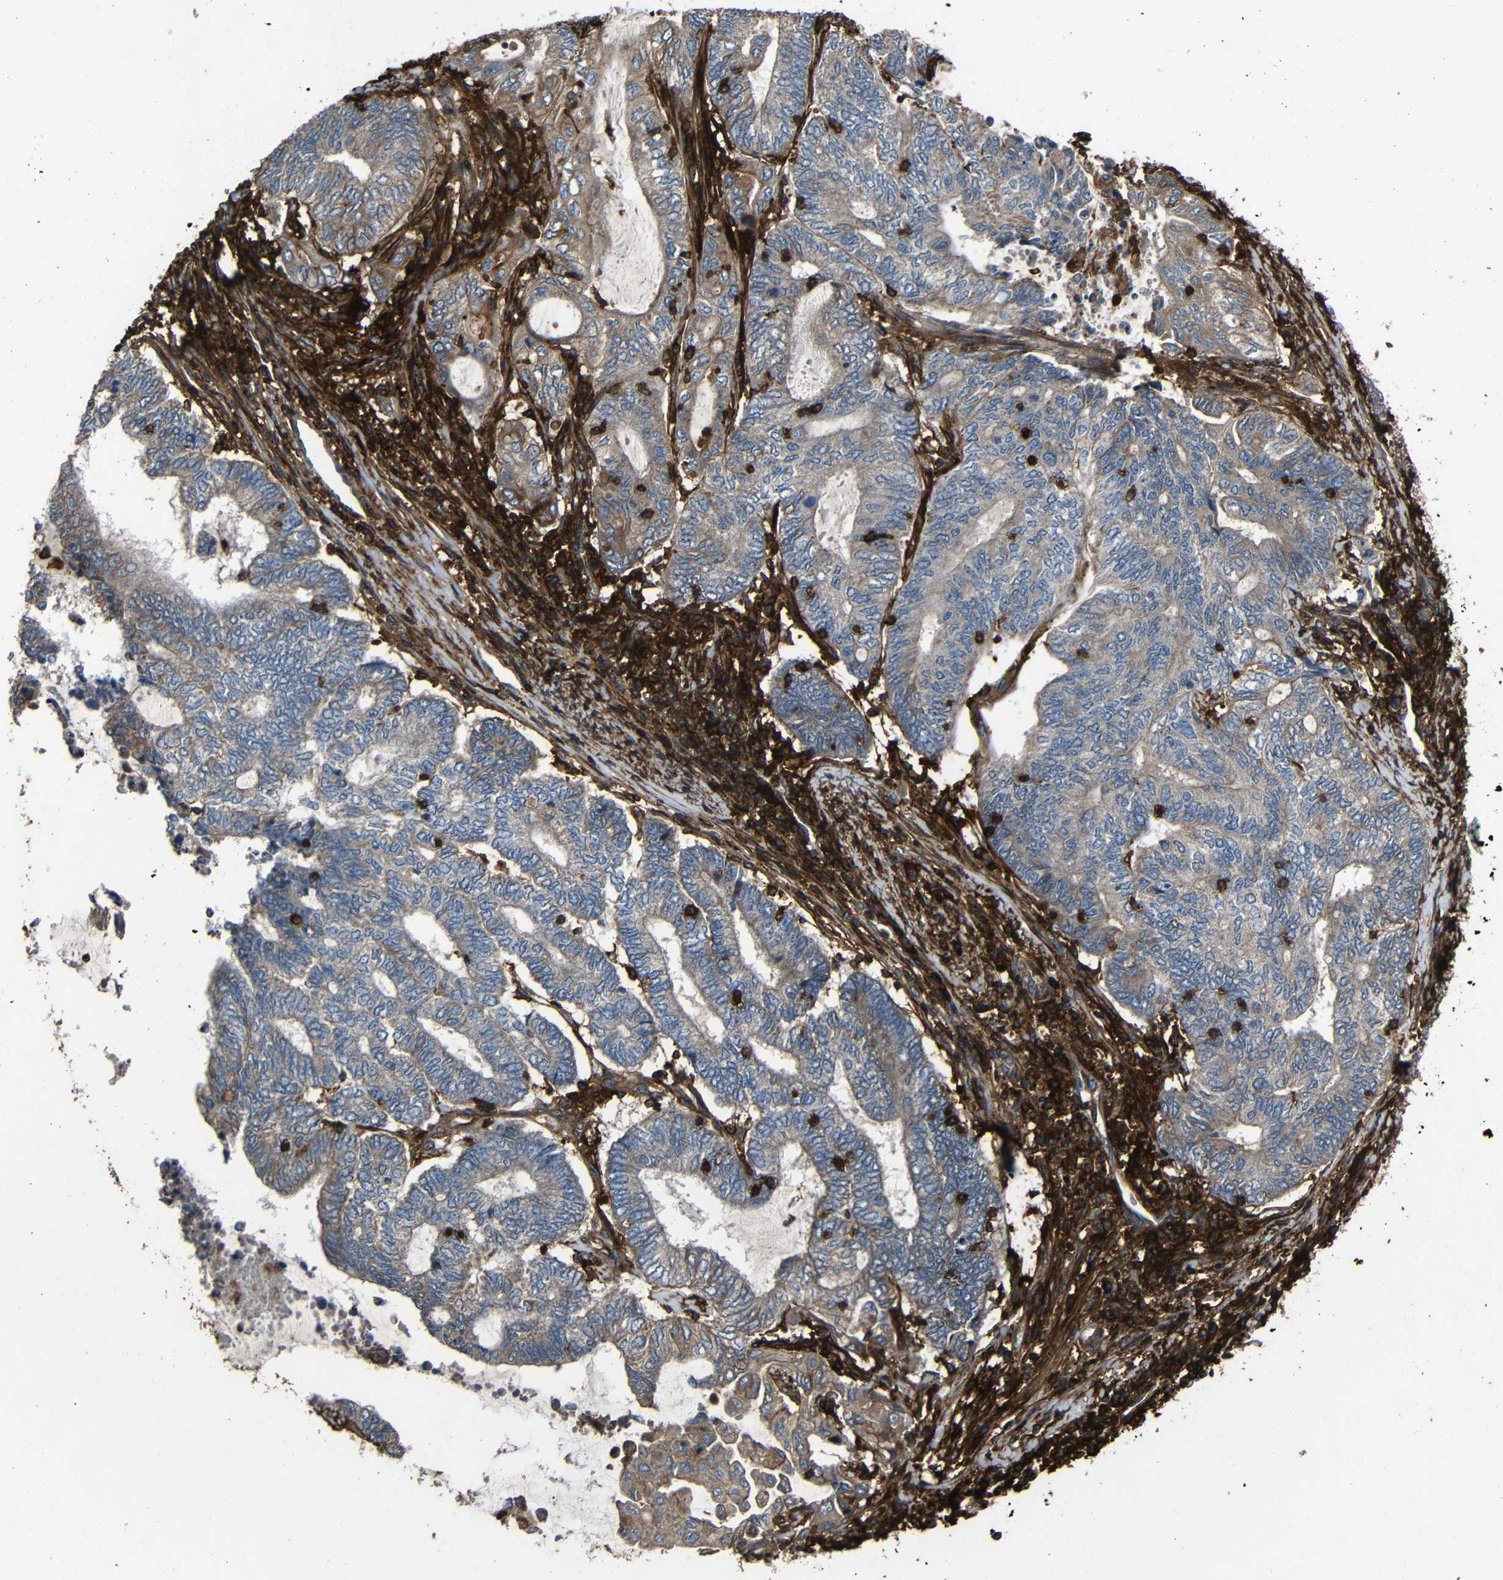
{"staining": {"intensity": "weak", "quantity": "25%-75%", "location": "cytoplasmic/membranous"}, "tissue": "endometrial cancer", "cell_type": "Tumor cells", "image_type": "cancer", "snomed": [{"axis": "morphology", "description": "Adenocarcinoma, NOS"}, {"axis": "topography", "description": "Uterus"}, {"axis": "topography", "description": "Endometrium"}], "caption": "Protein staining displays weak cytoplasmic/membranous staining in about 25%-75% of tumor cells in endometrial cancer (adenocarcinoma). (DAB (3,3'-diaminobenzidine) IHC, brown staining for protein, blue staining for nuclei).", "gene": "ADGRE5", "patient": {"sex": "female", "age": 70}}